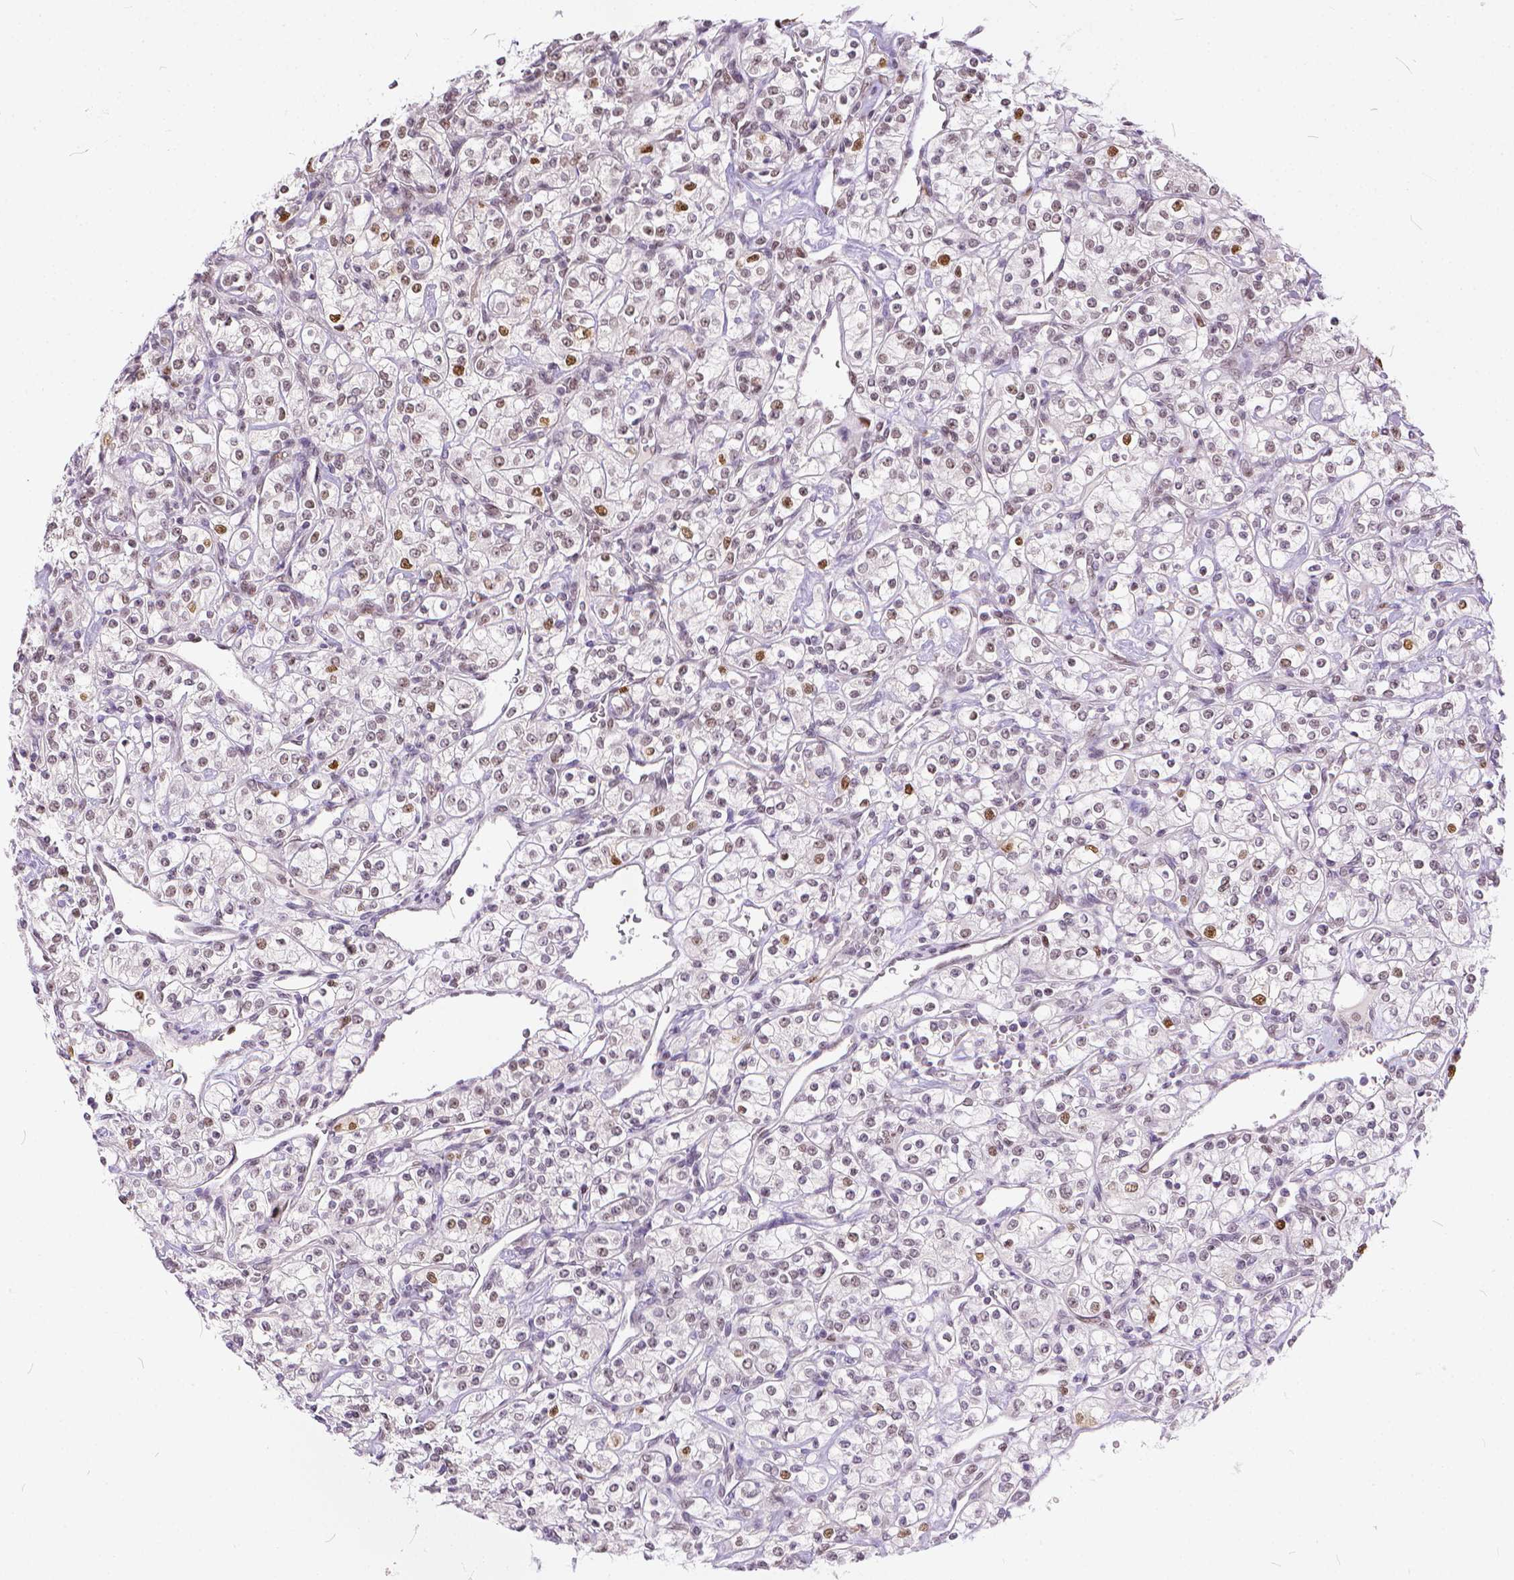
{"staining": {"intensity": "weak", "quantity": "<25%", "location": "nuclear"}, "tissue": "renal cancer", "cell_type": "Tumor cells", "image_type": "cancer", "snomed": [{"axis": "morphology", "description": "Adenocarcinoma, NOS"}, {"axis": "topography", "description": "Kidney"}], "caption": "This histopathology image is of adenocarcinoma (renal) stained with immunohistochemistry to label a protein in brown with the nuclei are counter-stained blue. There is no staining in tumor cells.", "gene": "ERCC1", "patient": {"sex": "male", "age": 77}}